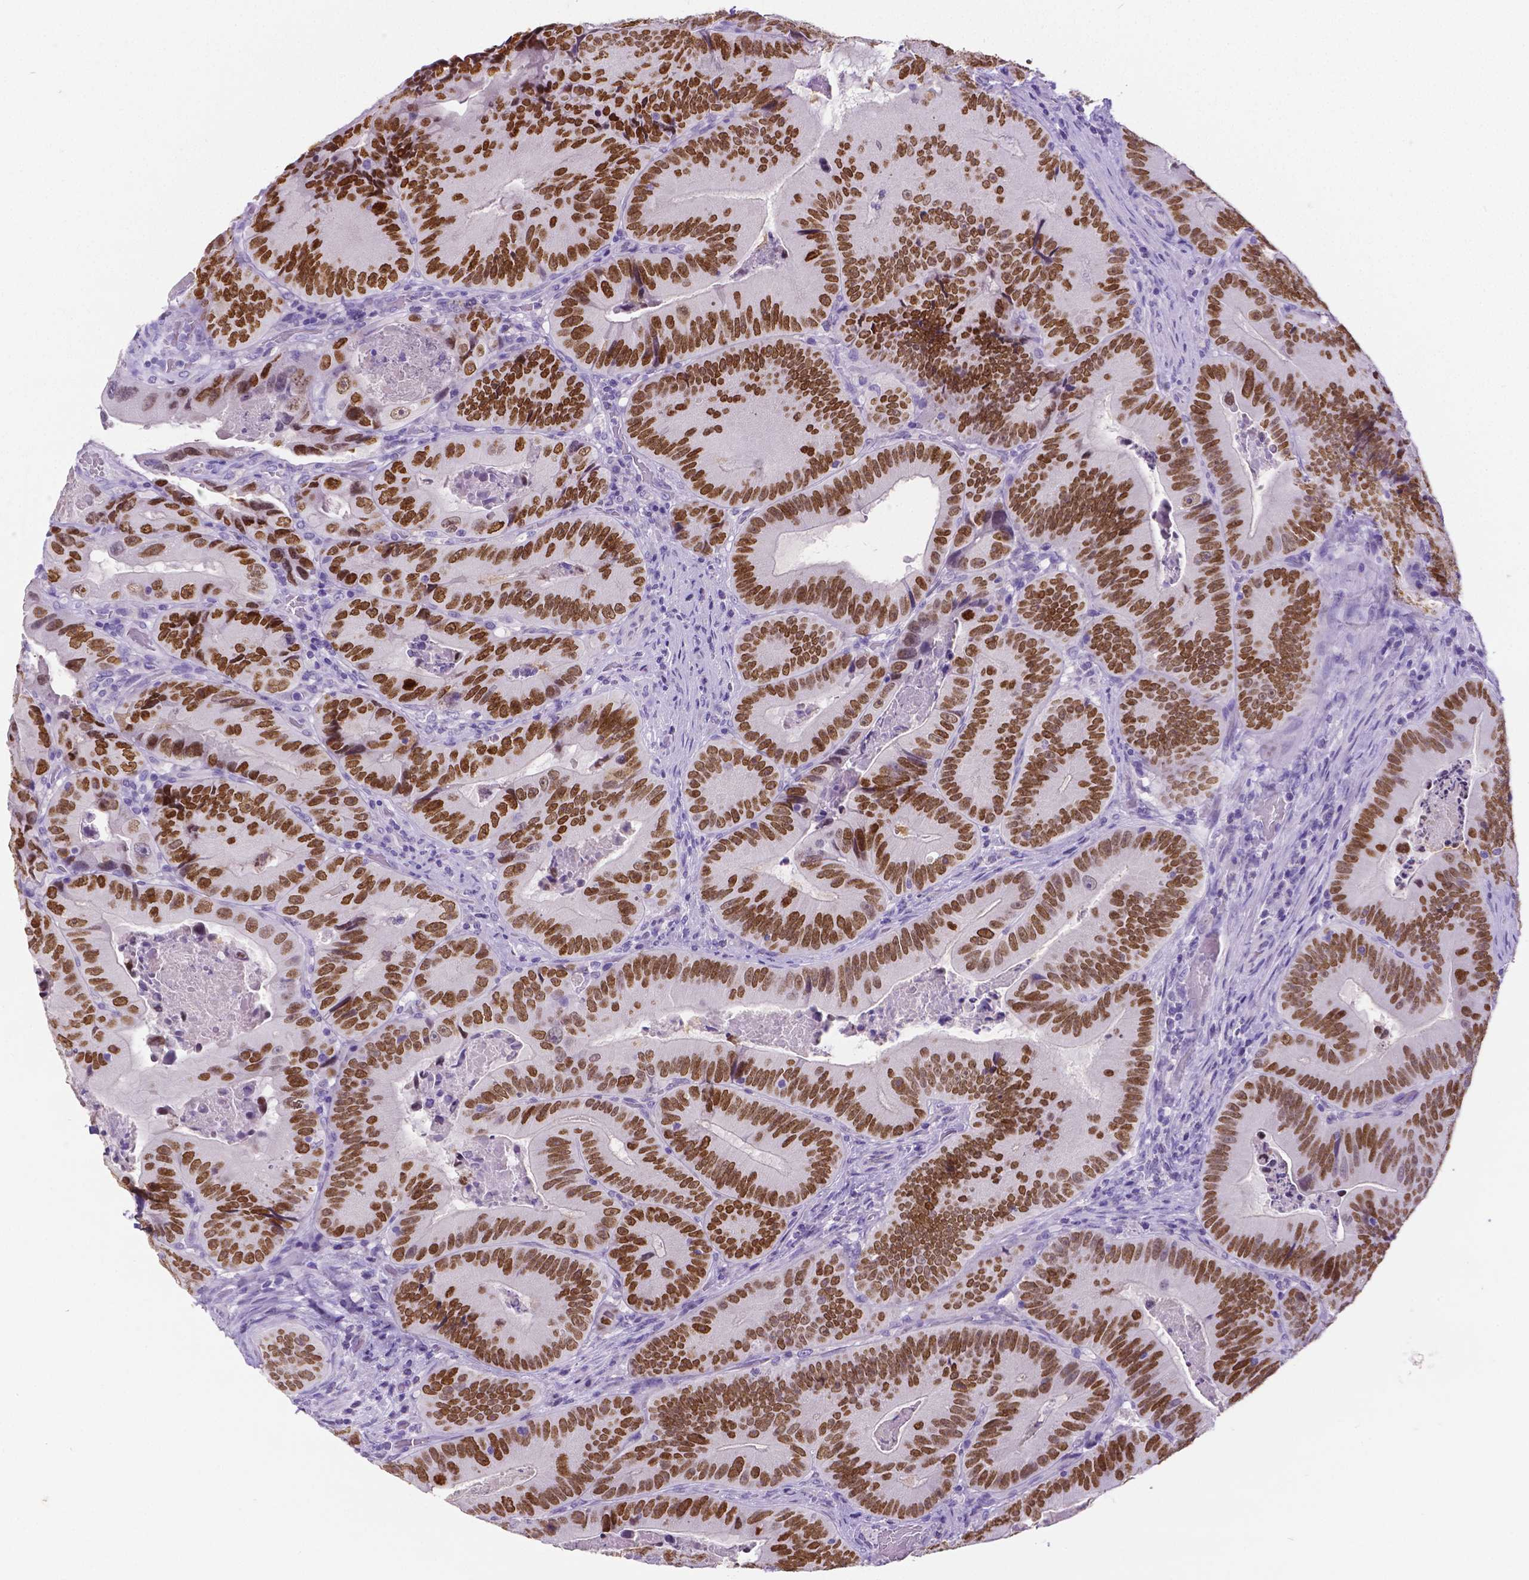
{"staining": {"intensity": "strong", "quantity": ">75%", "location": "nuclear"}, "tissue": "colorectal cancer", "cell_type": "Tumor cells", "image_type": "cancer", "snomed": [{"axis": "morphology", "description": "Adenocarcinoma, NOS"}, {"axis": "topography", "description": "Colon"}], "caption": "This photomicrograph displays IHC staining of human colorectal cancer, with high strong nuclear positivity in about >75% of tumor cells.", "gene": "SATB2", "patient": {"sex": "female", "age": 86}}